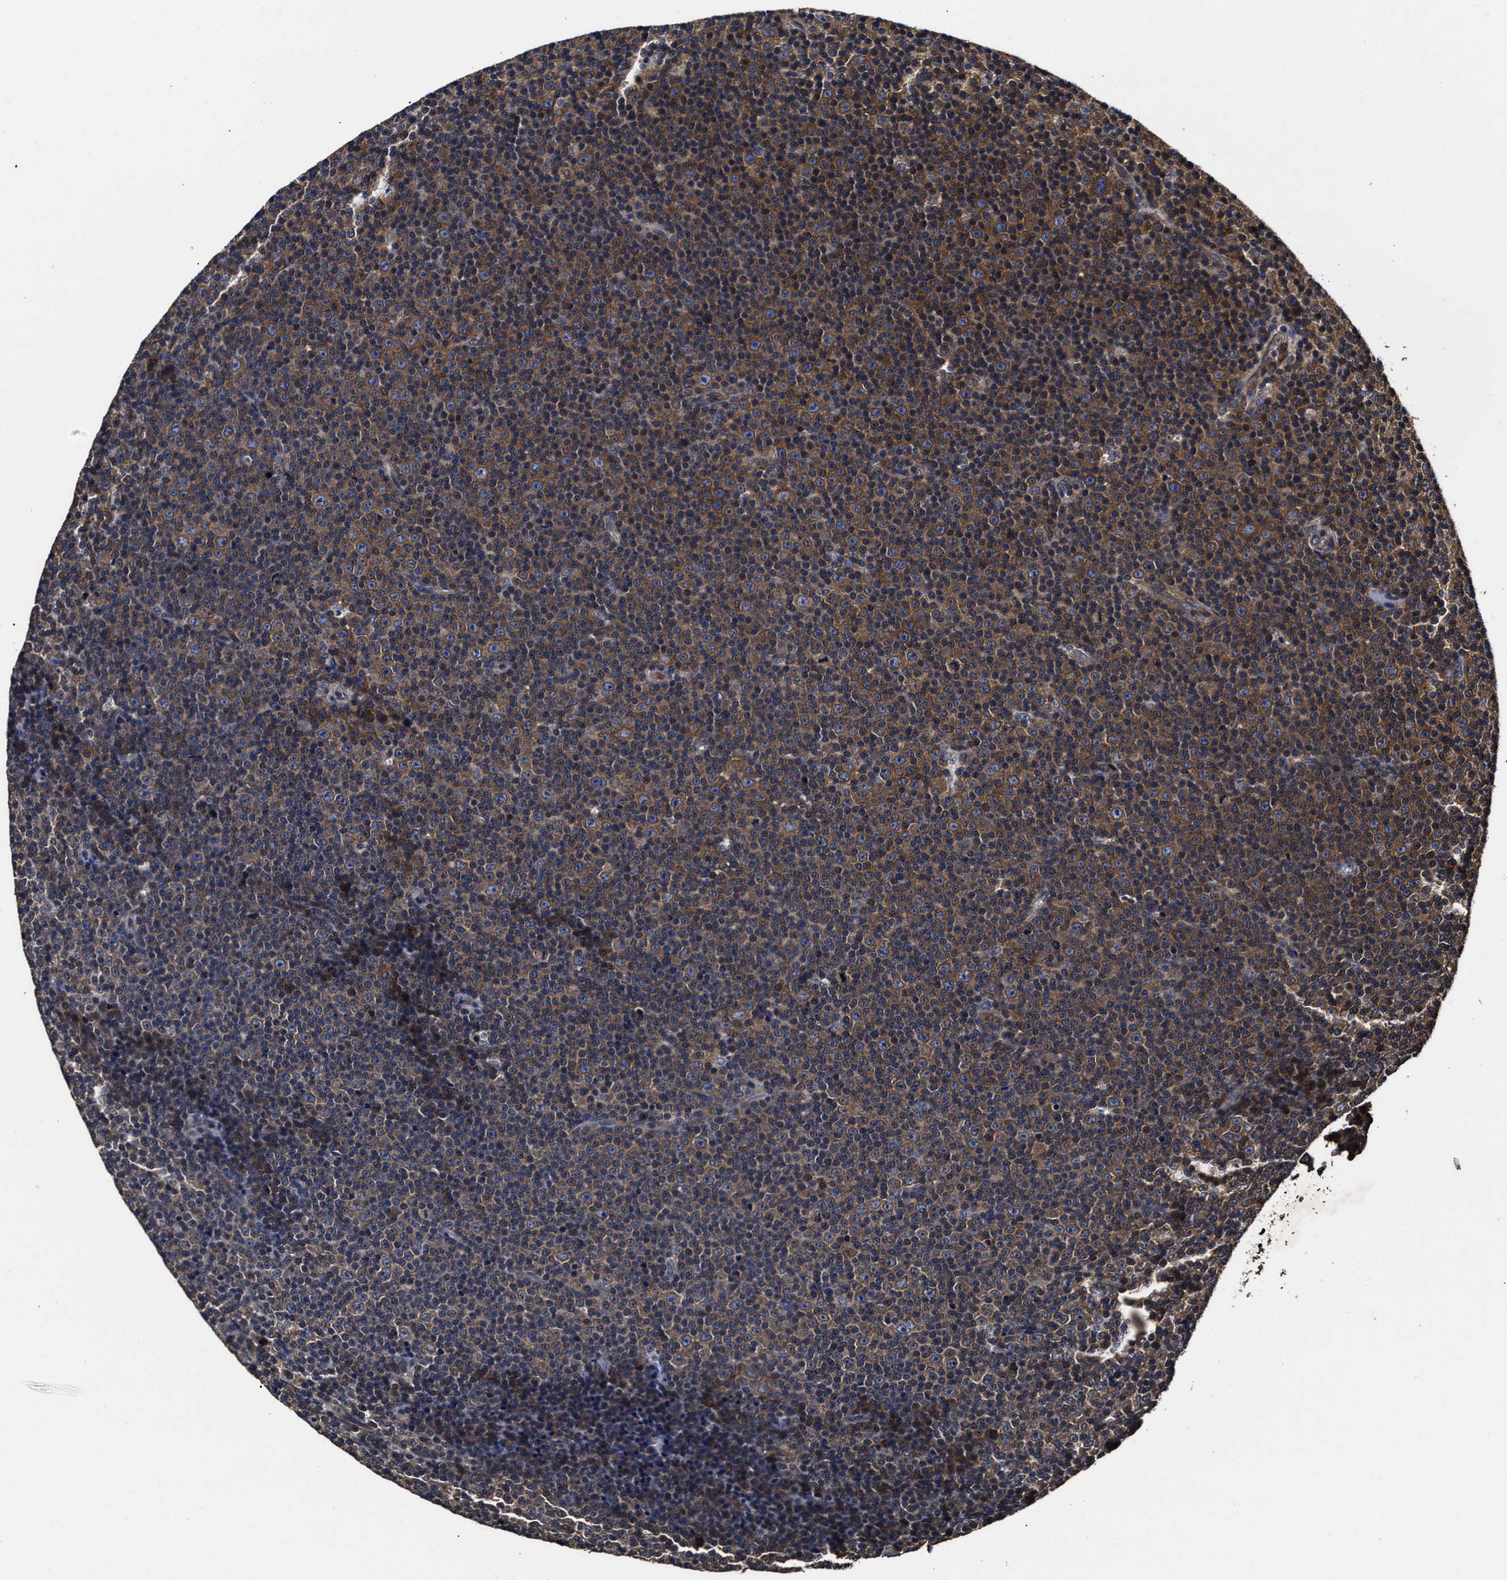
{"staining": {"intensity": "strong", "quantity": ">75%", "location": "cytoplasmic/membranous"}, "tissue": "lymphoma", "cell_type": "Tumor cells", "image_type": "cancer", "snomed": [{"axis": "morphology", "description": "Malignant lymphoma, non-Hodgkin's type, Low grade"}, {"axis": "topography", "description": "Lymph node"}], "caption": "Tumor cells demonstrate high levels of strong cytoplasmic/membranous staining in about >75% of cells in low-grade malignant lymphoma, non-Hodgkin's type. The protein is stained brown, and the nuclei are stained in blue (DAB (3,3'-diaminobenzidine) IHC with brightfield microscopy, high magnification).", "gene": "AVEN", "patient": {"sex": "female", "age": 67}}